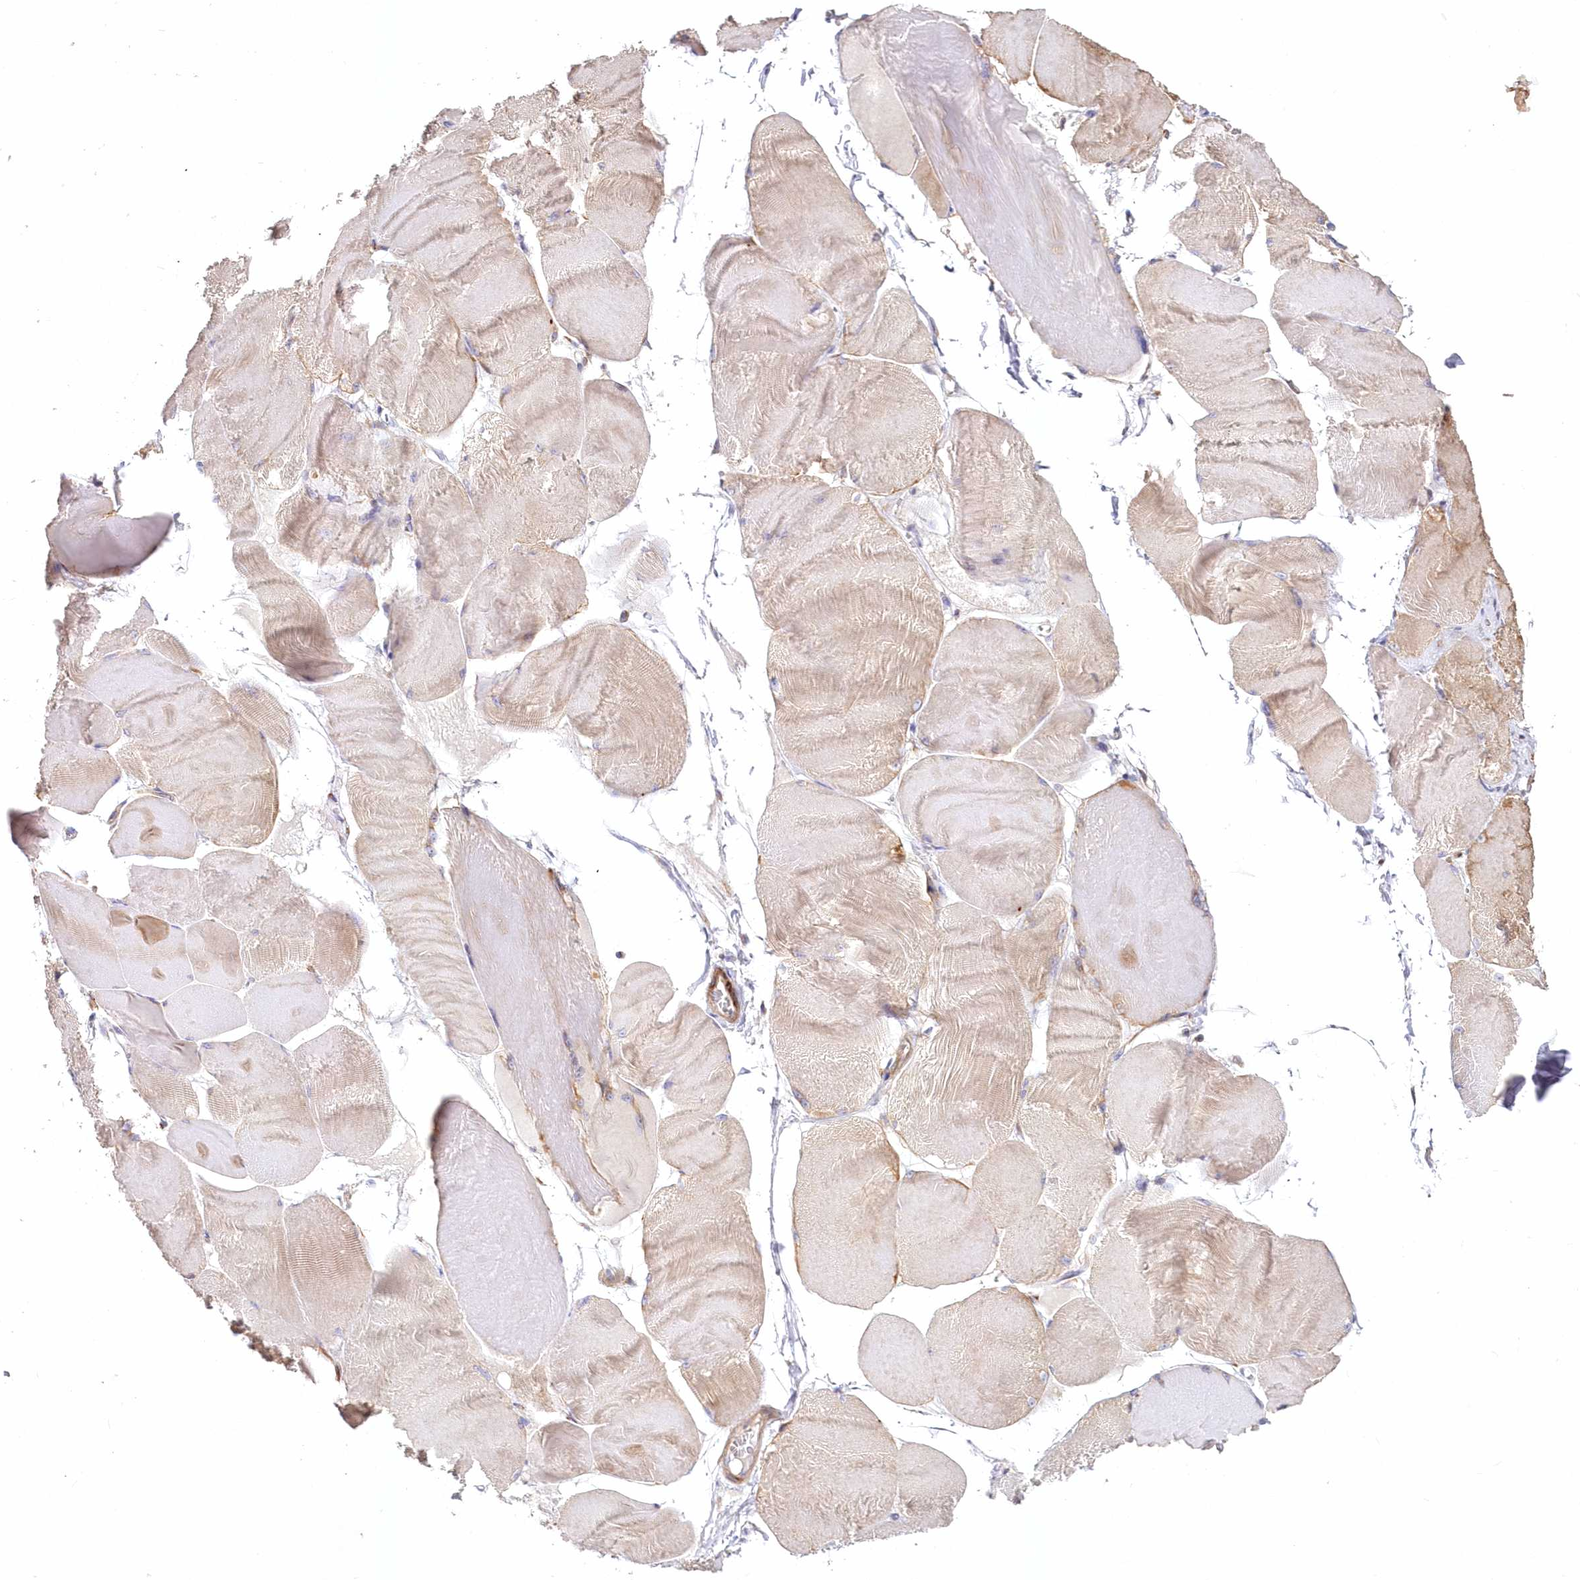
{"staining": {"intensity": "weak", "quantity": "25%-75%", "location": "cytoplasmic/membranous"}, "tissue": "skeletal muscle", "cell_type": "Myocytes", "image_type": "normal", "snomed": [{"axis": "morphology", "description": "Normal tissue, NOS"}, {"axis": "morphology", "description": "Basal cell carcinoma"}, {"axis": "topography", "description": "Skeletal muscle"}], "caption": "Normal skeletal muscle displays weak cytoplasmic/membranous staining in about 25%-75% of myocytes.", "gene": "ARFGEF3", "patient": {"sex": "female", "age": 64}}